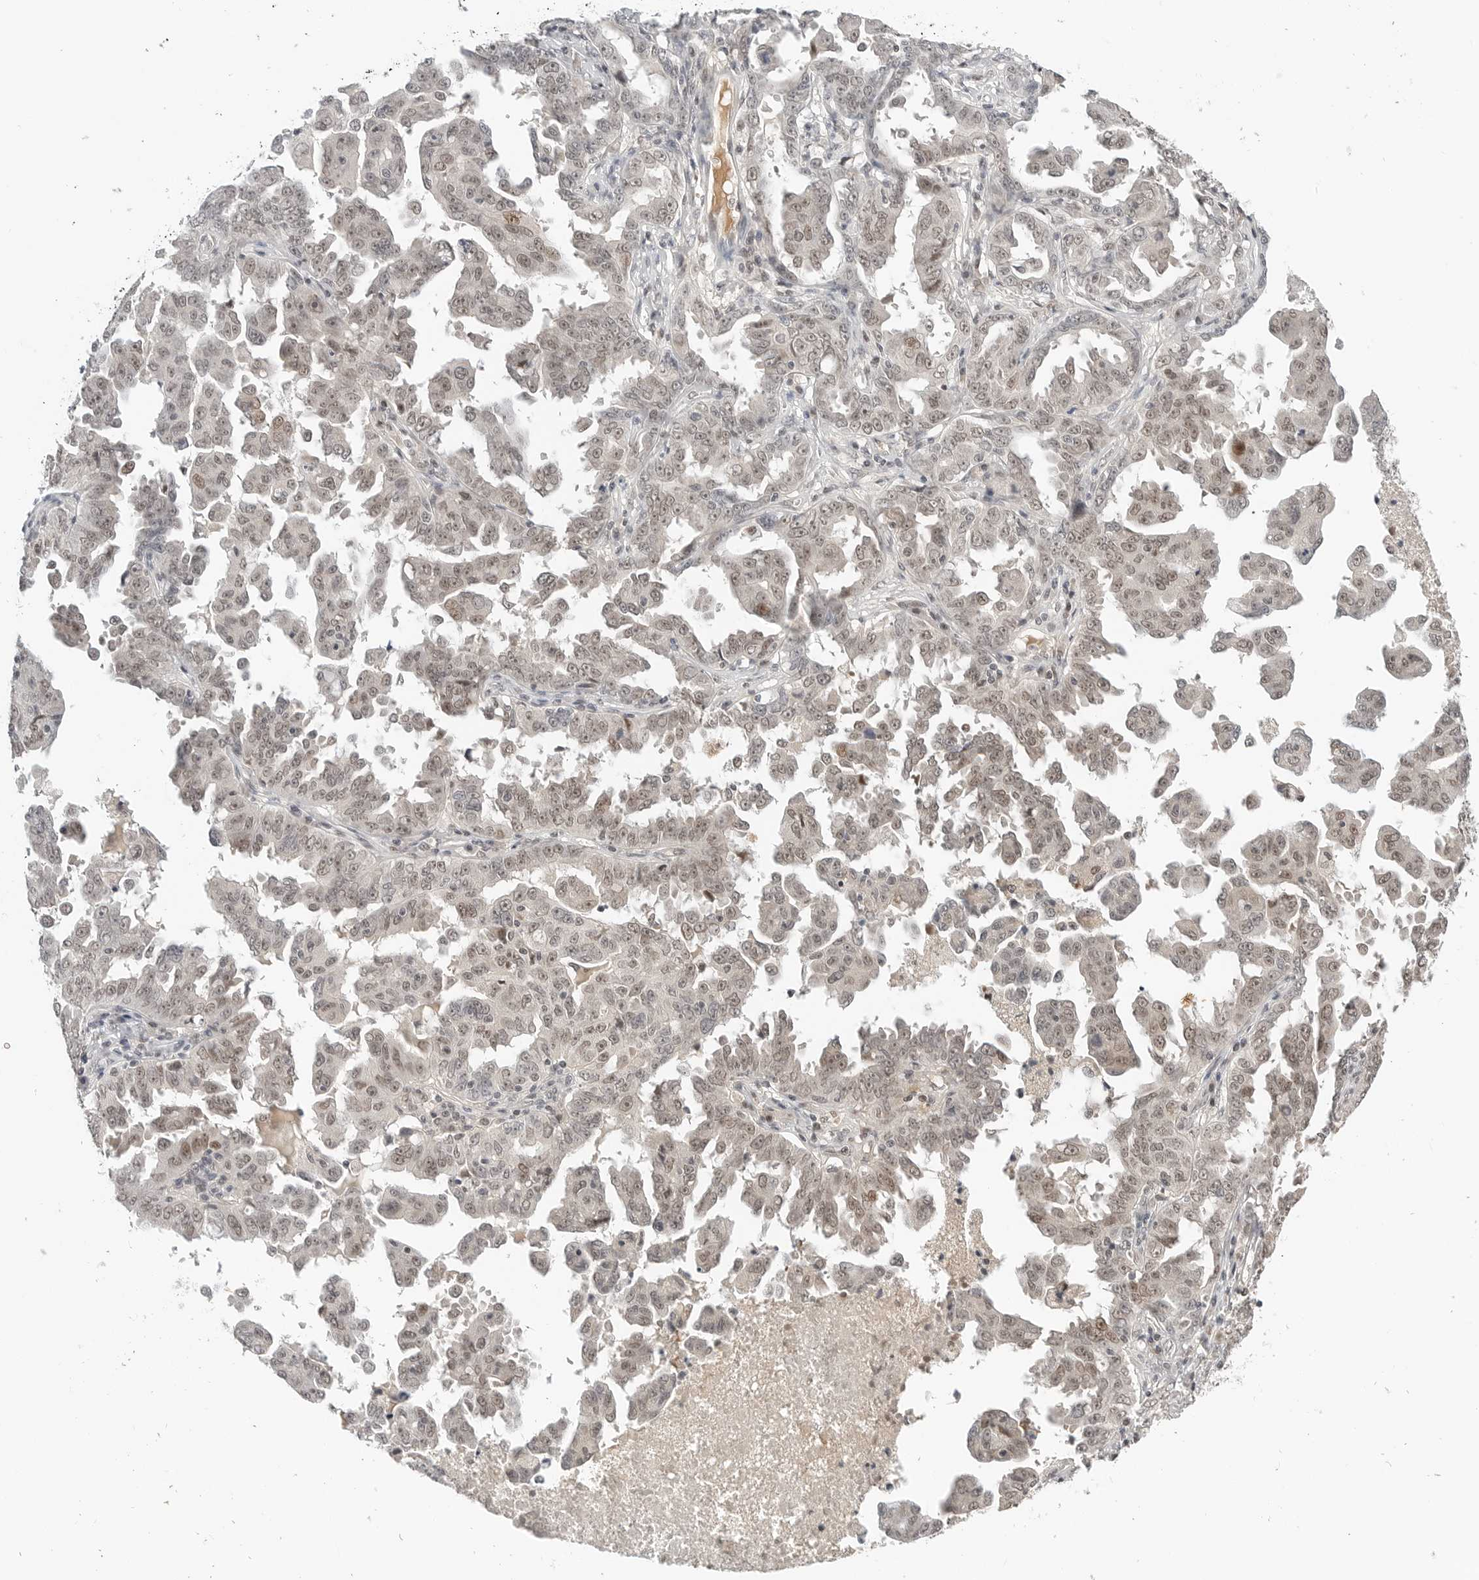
{"staining": {"intensity": "weak", "quantity": ">75%", "location": "nuclear"}, "tissue": "ovarian cancer", "cell_type": "Tumor cells", "image_type": "cancer", "snomed": [{"axis": "morphology", "description": "Carcinoma, endometroid"}, {"axis": "topography", "description": "Ovary"}], "caption": "Tumor cells reveal weak nuclear staining in about >75% of cells in endometroid carcinoma (ovarian). The staining was performed using DAB to visualize the protein expression in brown, while the nuclei were stained in blue with hematoxylin (Magnification: 20x).", "gene": "TSEN2", "patient": {"sex": "female", "age": 62}}